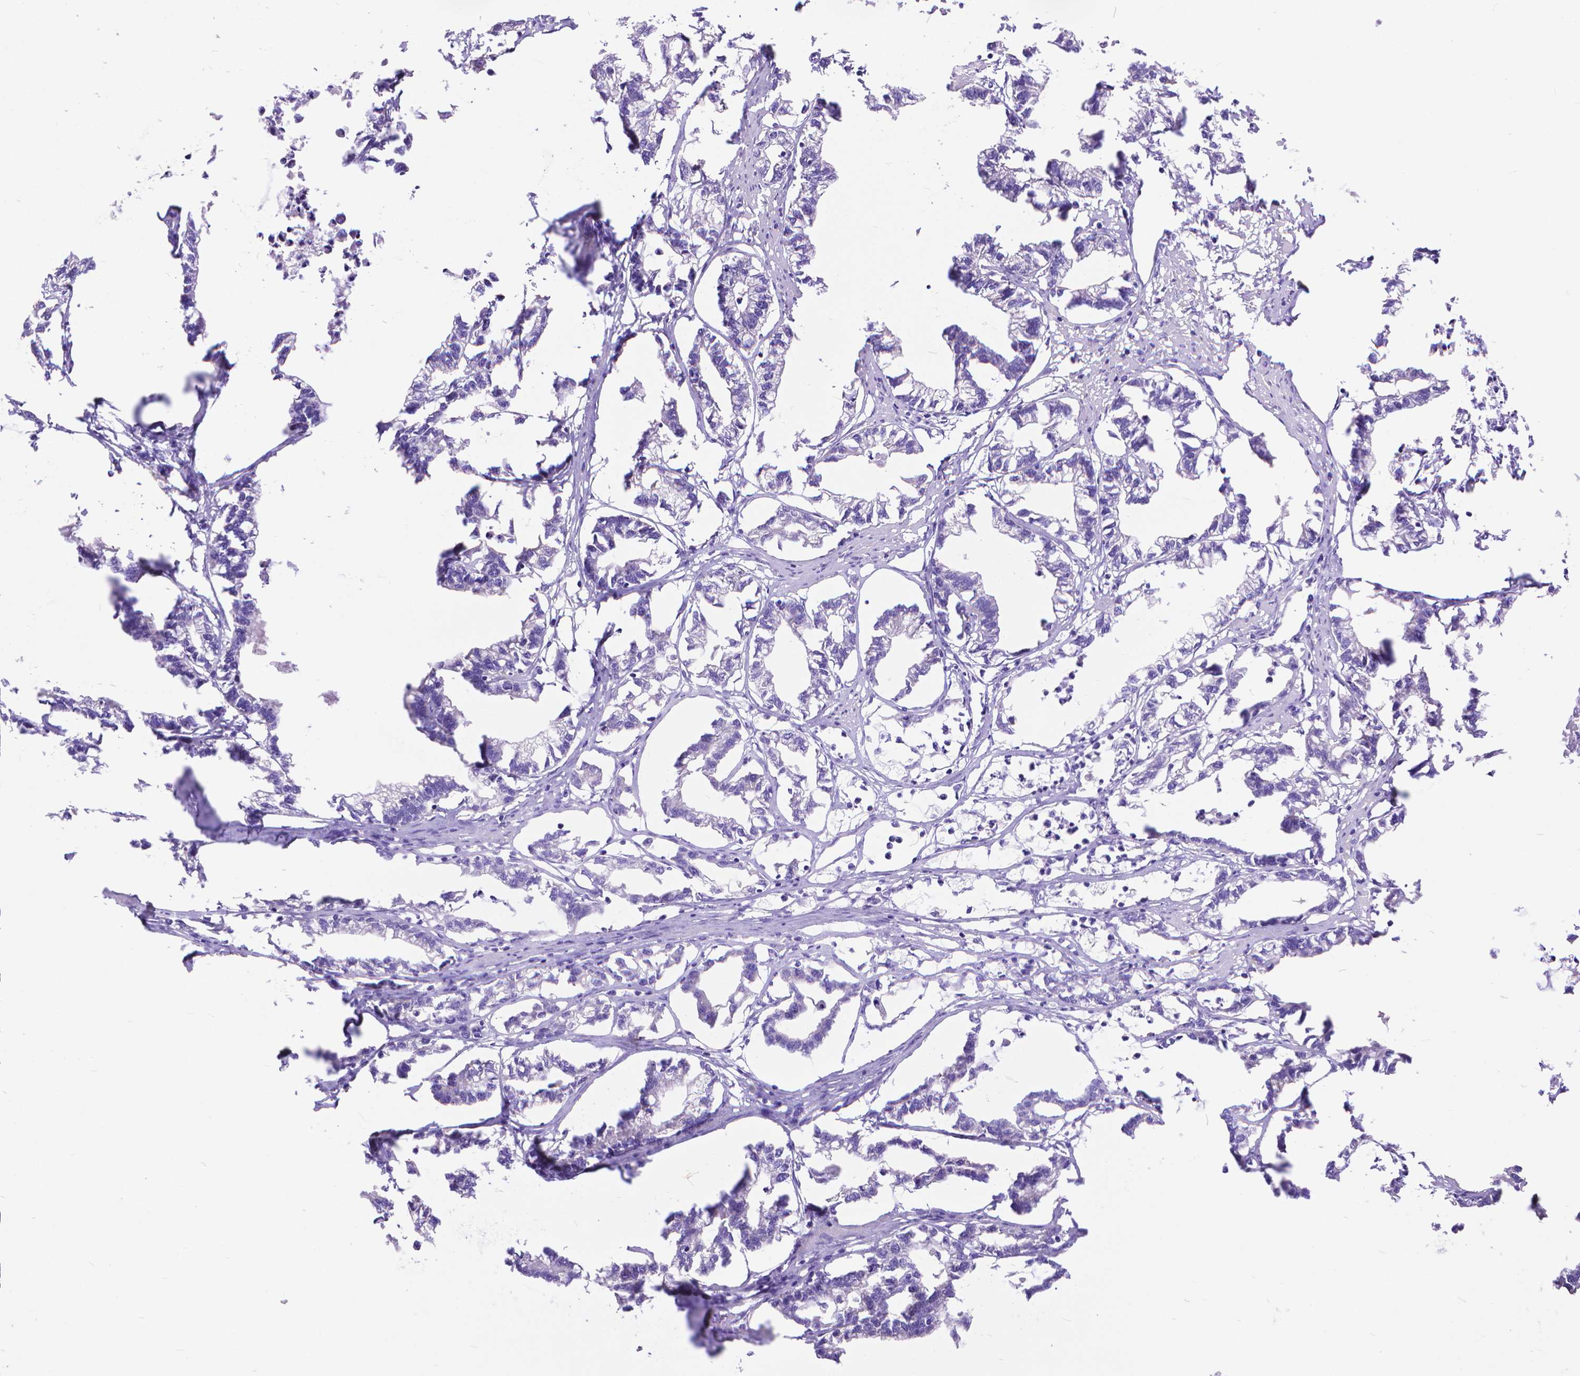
{"staining": {"intensity": "negative", "quantity": "none", "location": "none"}, "tissue": "stomach cancer", "cell_type": "Tumor cells", "image_type": "cancer", "snomed": [{"axis": "morphology", "description": "Adenocarcinoma, NOS"}, {"axis": "topography", "description": "Stomach"}], "caption": "This is an IHC micrograph of stomach cancer (adenocarcinoma). There is no staining in tumor cells.", "gene": "DHRS2", "patient": {"sex": "male", "age": 83}}